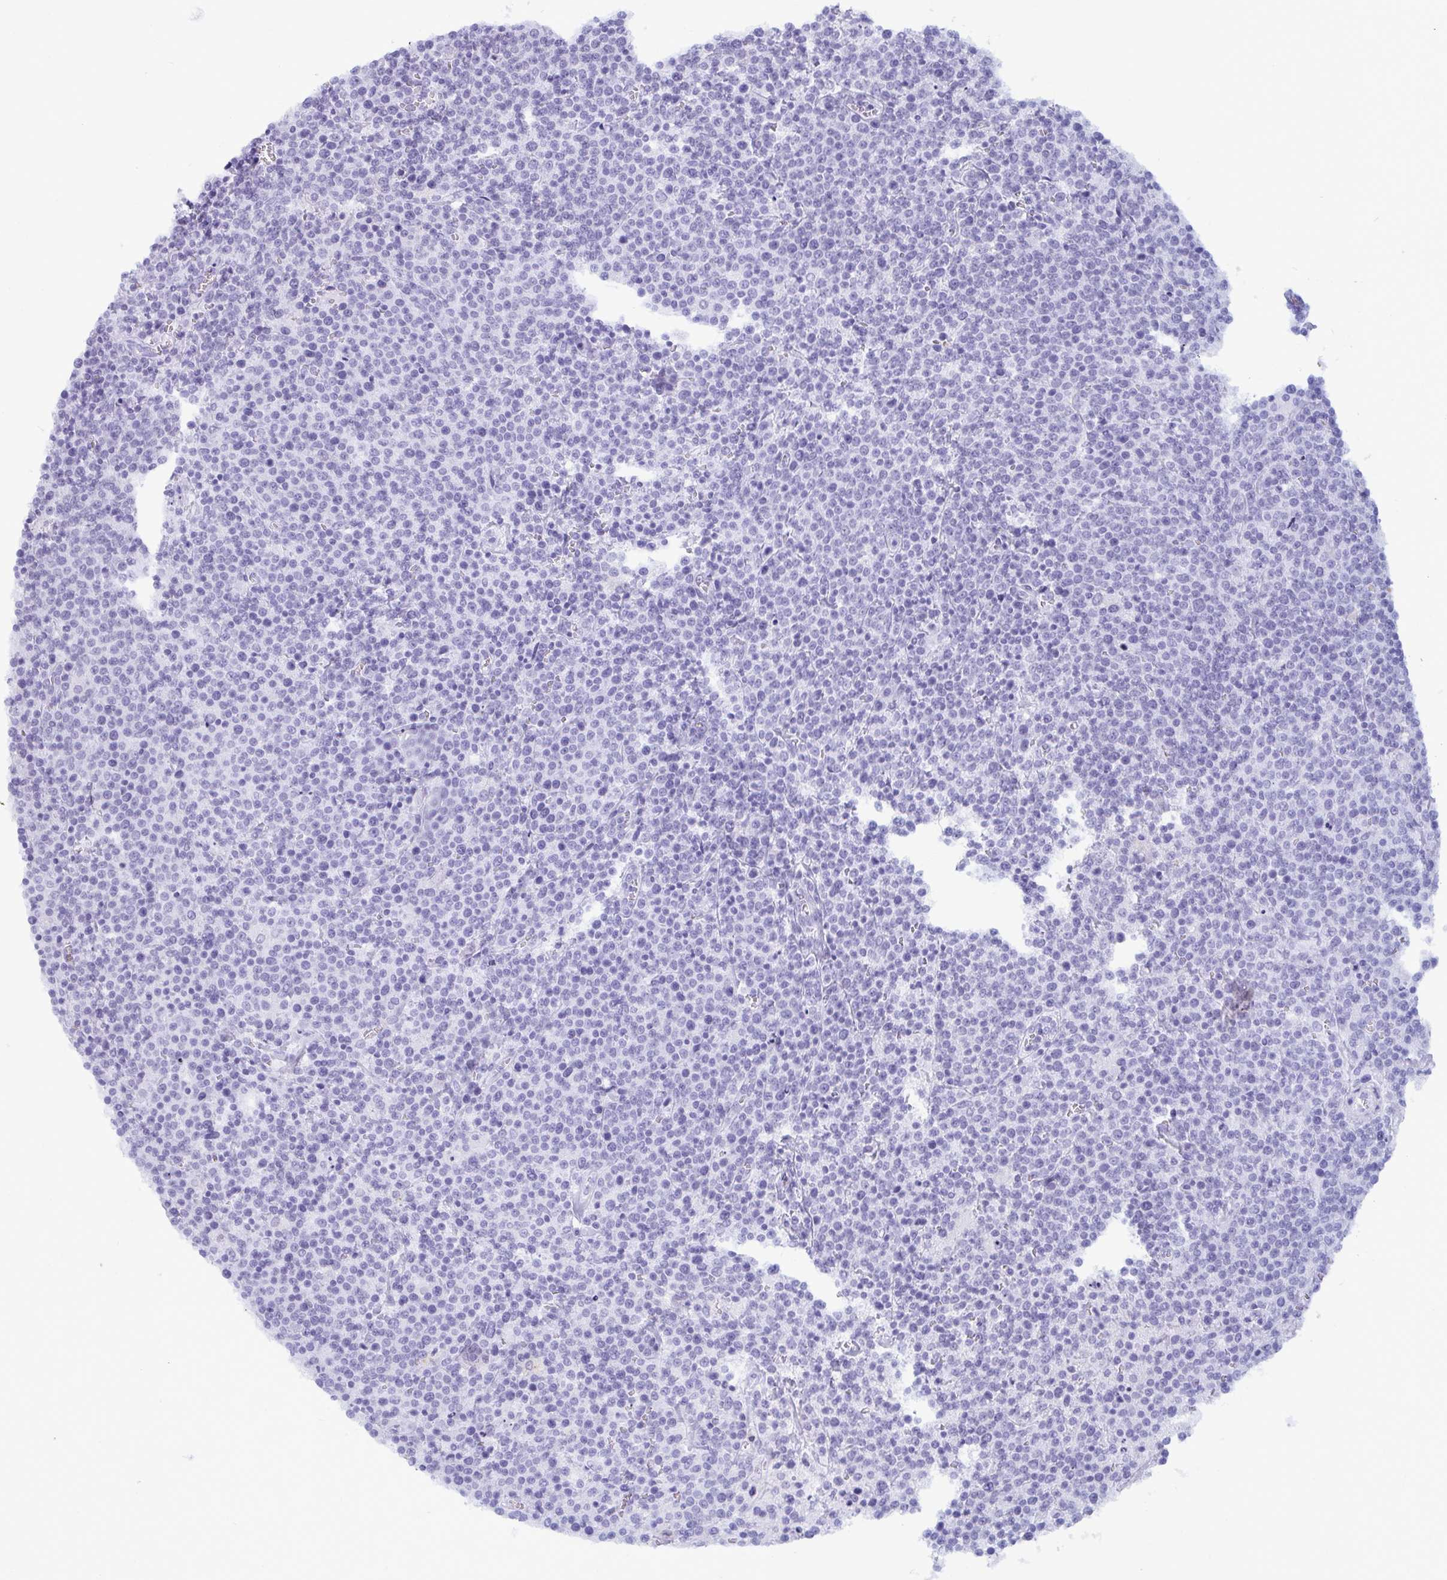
{"staining": {"intensity": "negative", "quantity": "none", "location": "none"}, "tissue": "lymphoma", "cell_type": "Tumor cells", "image_type": "cancer", "snomed": [{"axis": "morphology", "description": "Malignant lymphoma, non-Hodgkin's type, High grade"}, {"axis": "topography", "description": "Lymph node"}], "caption": "Tumor cells show no significant staining in lymphoma.", "gene": "ANKRD60", "patient": {"sex": "male", "age": 61}}